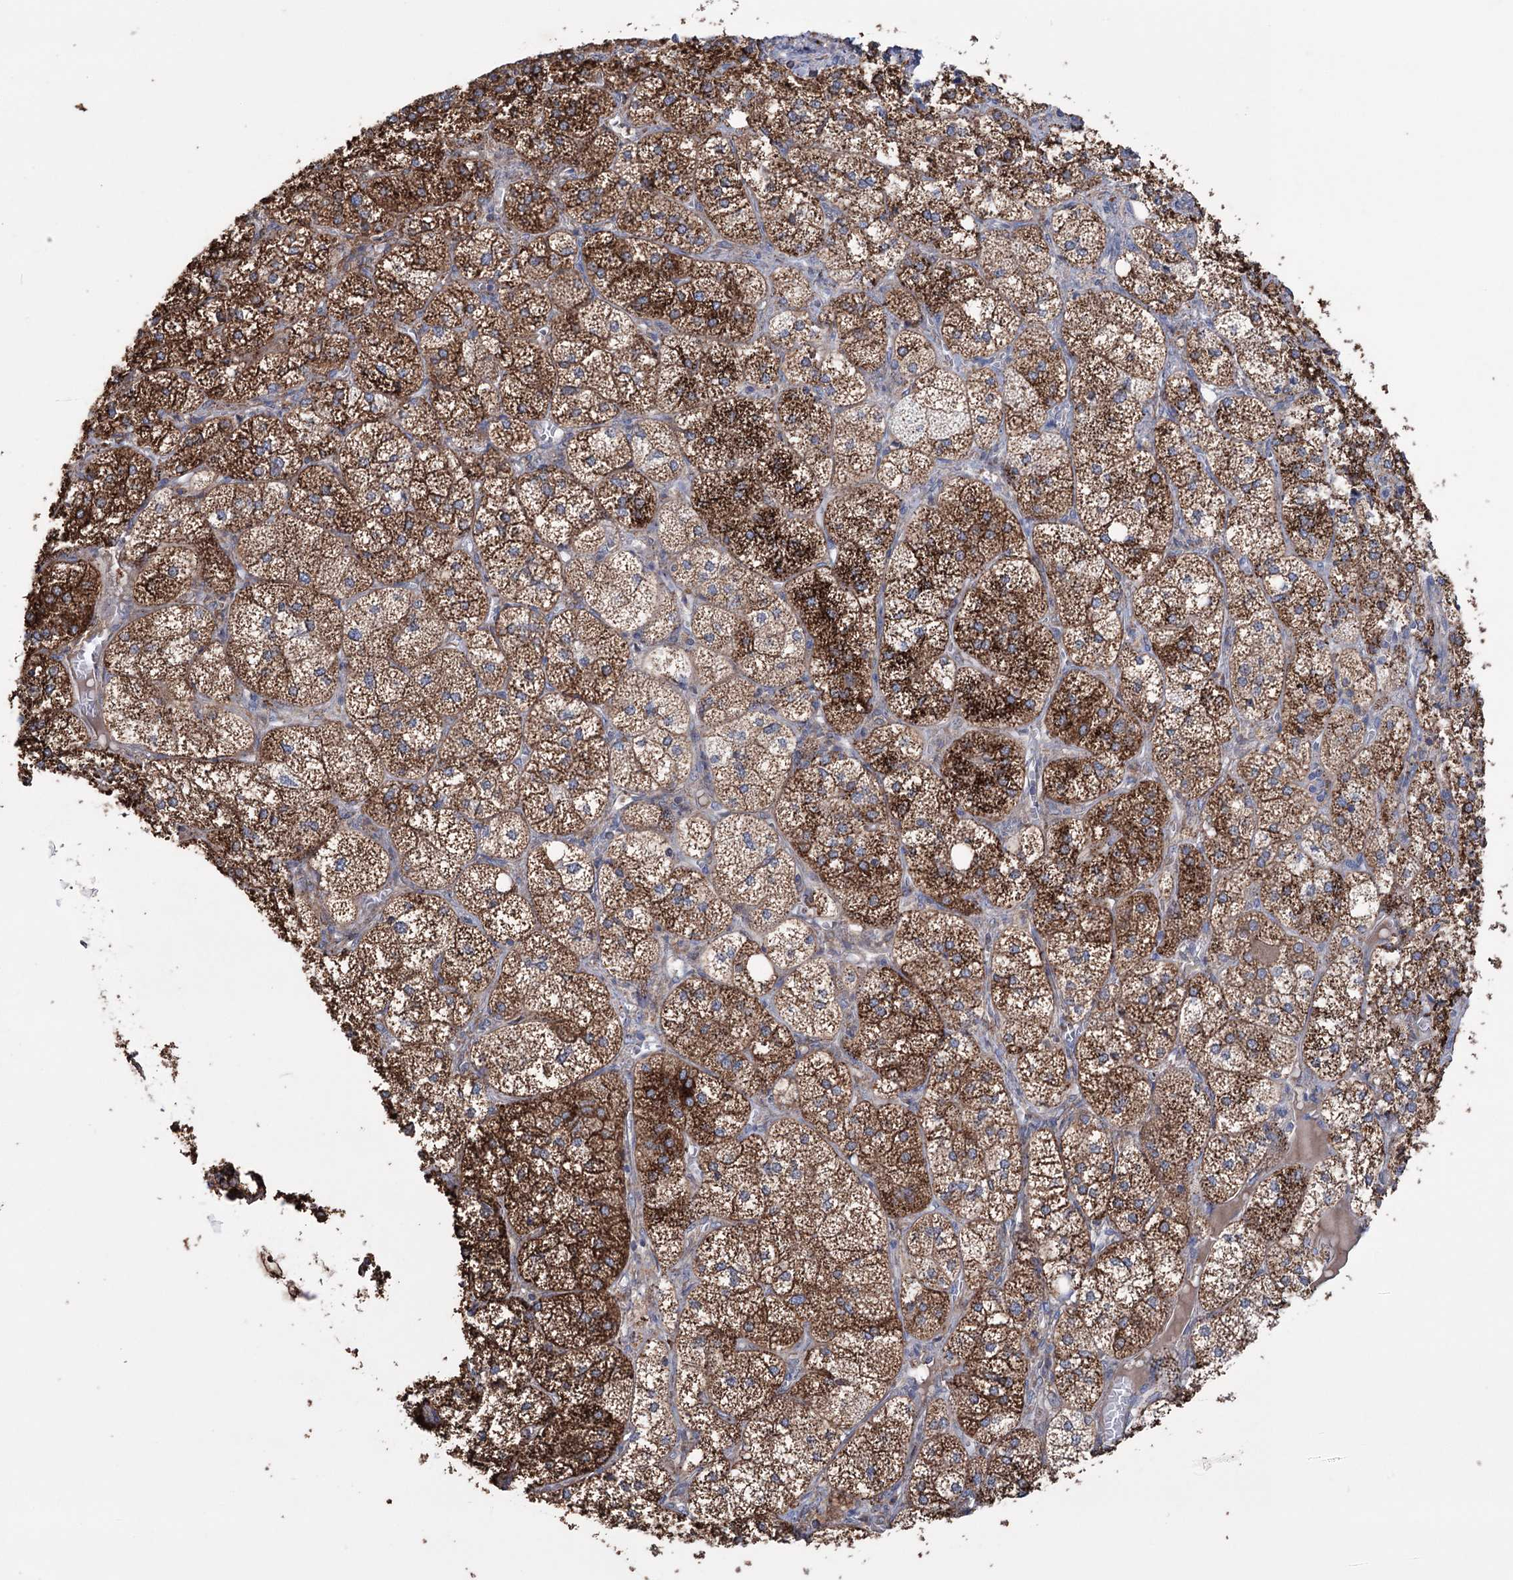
{"staining": {"intensity": "strong", "quantity": ">75%", "location": "cytoplasmic/membranous"}, "tissue": "adrenal gland", "cell_type": "Glandular cells", "image_type": "normal", "snomed": [{"axis": "morphology", "description": "Normal tissue, NOS"}, {"axis": "topography", "description": "Adrenal gland"}], "caption": "The image reveals staining of unremarkable adrenal gland, revealing strong cytoplasmic/membranous protein staining (brown color) within glandular cells.", "gene": "TRIM71", "patient": {"sex": "female", "age": 61}}